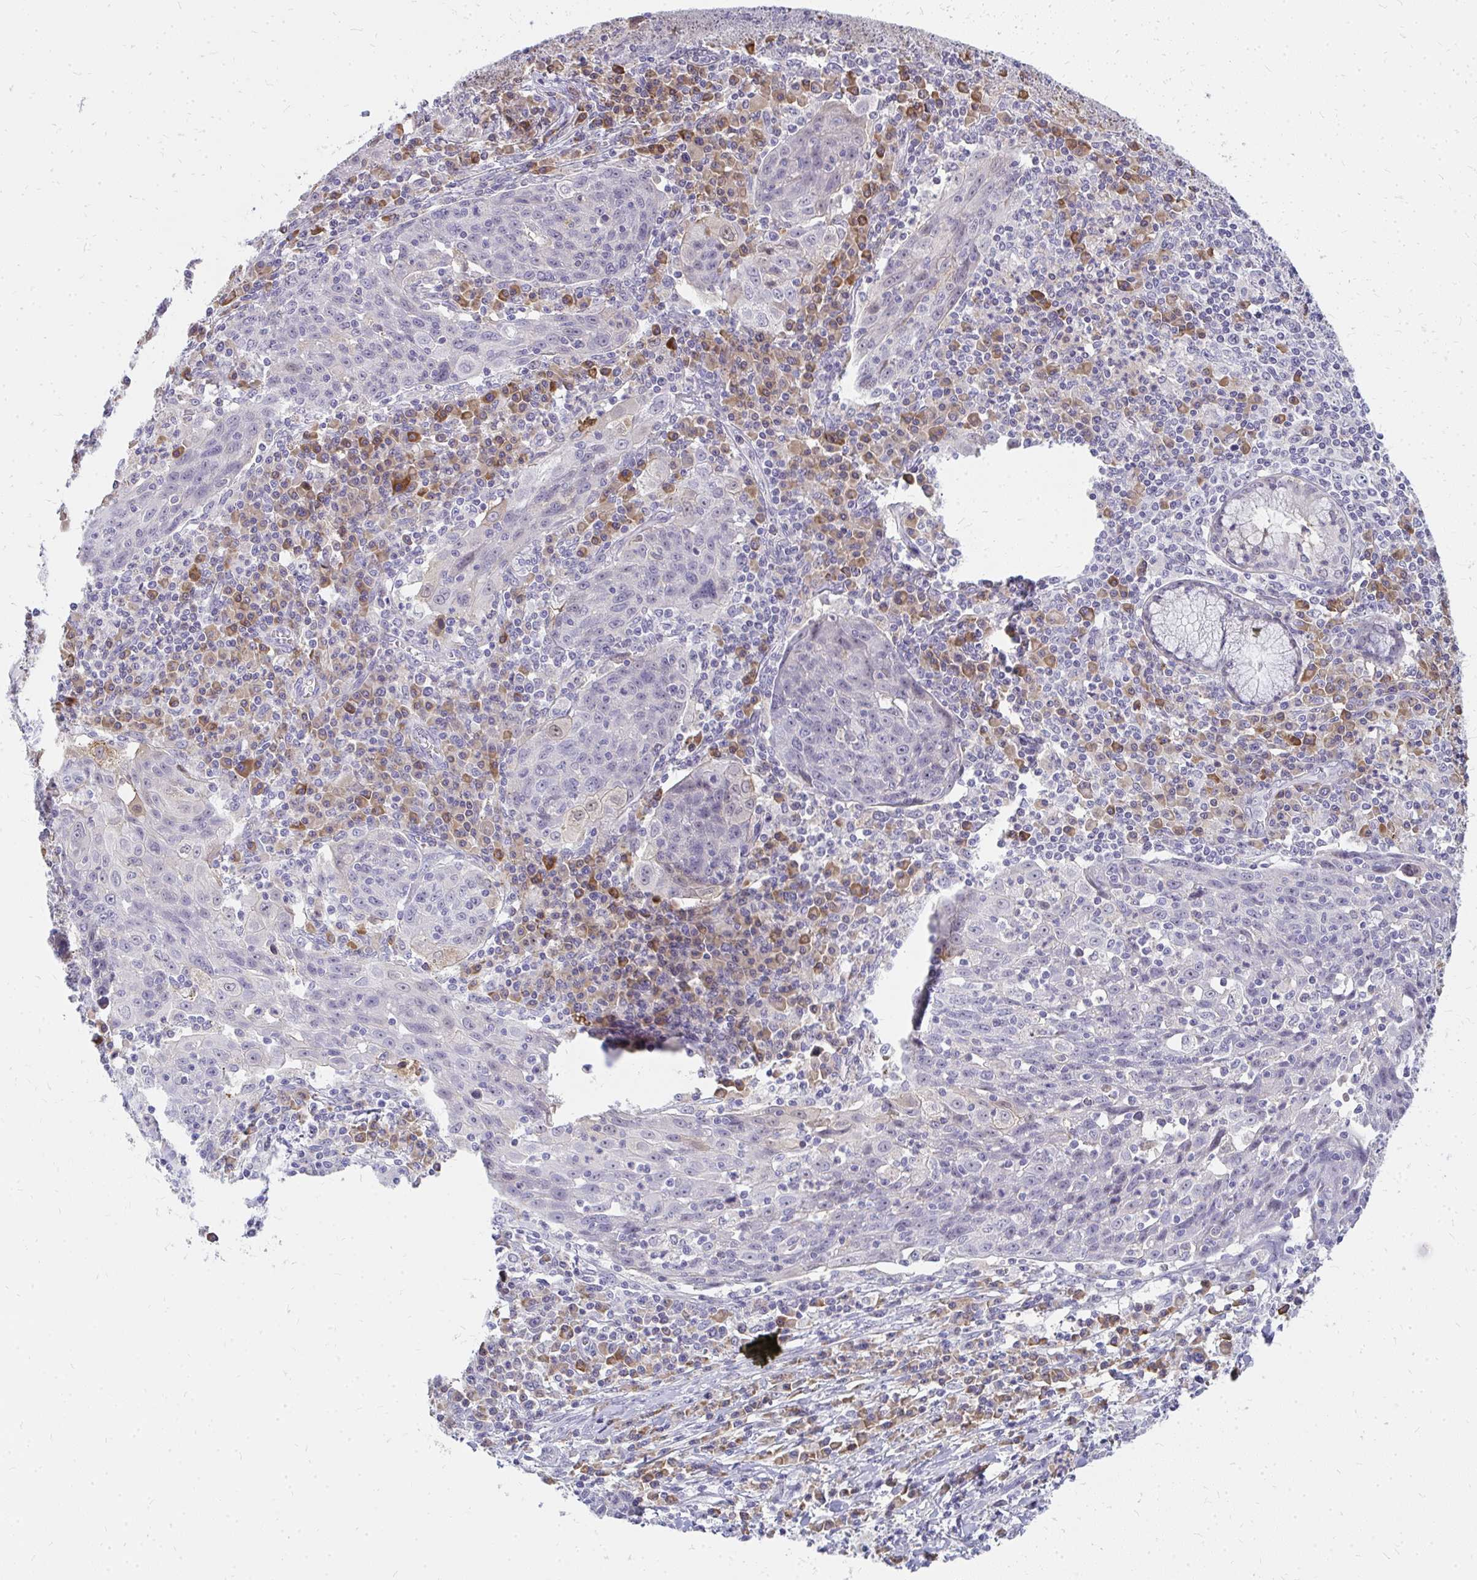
{"staining": {"intensity": "negative", "quantity": "none", "location": "none"}, "tissue": "lung cancer", "cell_type": "Tumor cells", "image_type": "cancer", "snomed": [{"axis": "morphology", "description": "Squamous cell carcinoma, NOS"}, {"axis": "morphology", "description": "Squamous cell carcinoma, metastatic, NOS"}, {"axis": "topography", "description": "Bronchus"}, {"axis": "topography", "description": "Lung"}], "caption": "A histopathology image of human lung cancer is negative for staining in tumor cells. (IHC, brightfield microscopy, high magnification).", "gene": "FAM9A", "patient": {"sex": "male", "age": 62}}